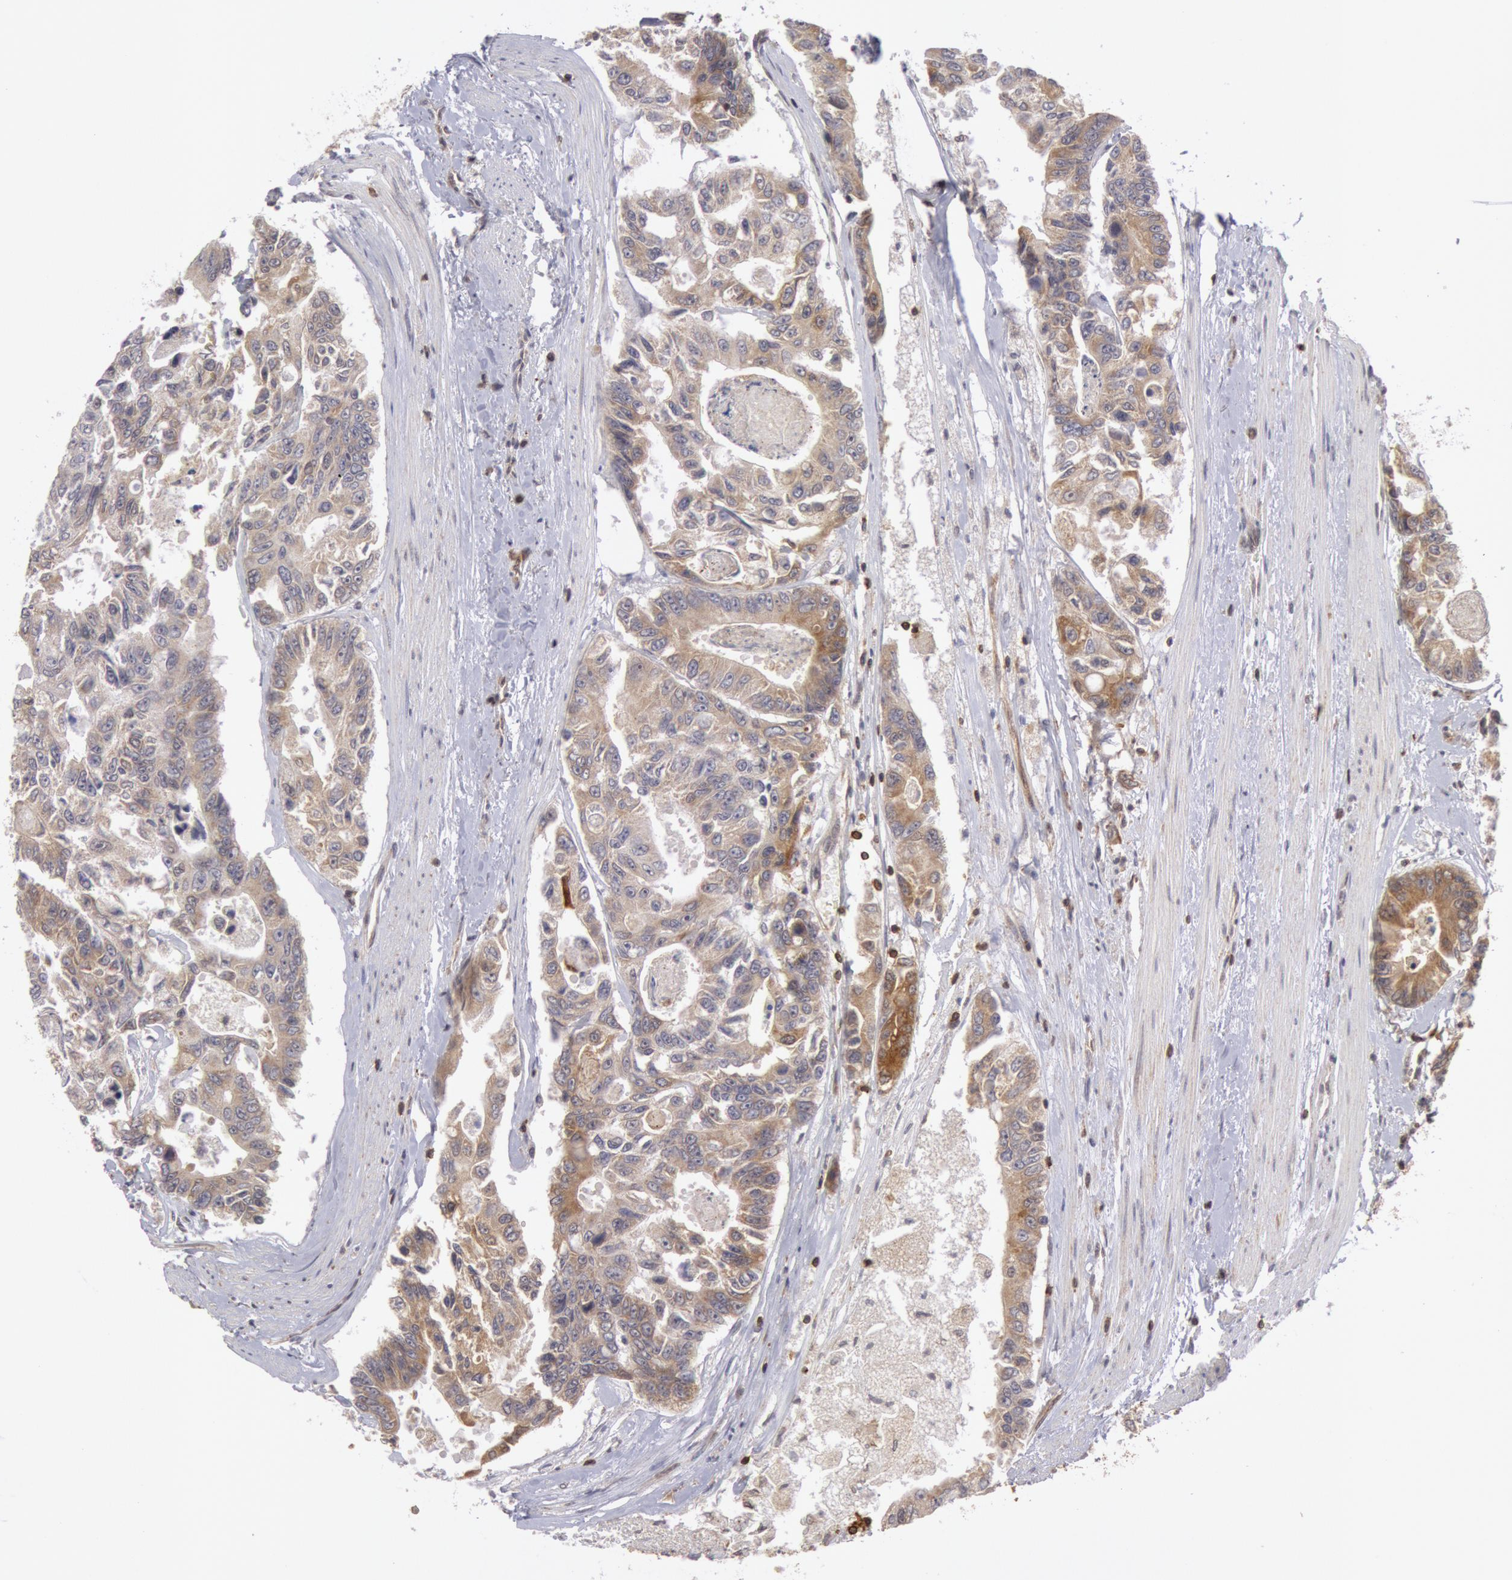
{"staining": {"intensity": "weak", "quantity": ">75%", "location": "cytoplasmic/membranous"}, "tissue": "colorectal cancer", "cell_type": "Tumor cells", "image_type": "cancer", "snomed": [{"axis": "morphology", "description": "Adenocarcinoma, NOS"}, {"axis": "topography", "description": "Colon"}], "caption": "Adenocarcinoma (colorectal) tissue reveals weak cytoplasmic/membranous positivity in about >75% of tumor cells, visualized by immunohistochemistry. The staining was performed using DAB (3,3'-diaminobenzidine), with brown indicating positive protein expression. Nuclei are stained blue with hematoxylin.", "gene": "TAP2", "patient": {"sex": "female", "age": 86}}